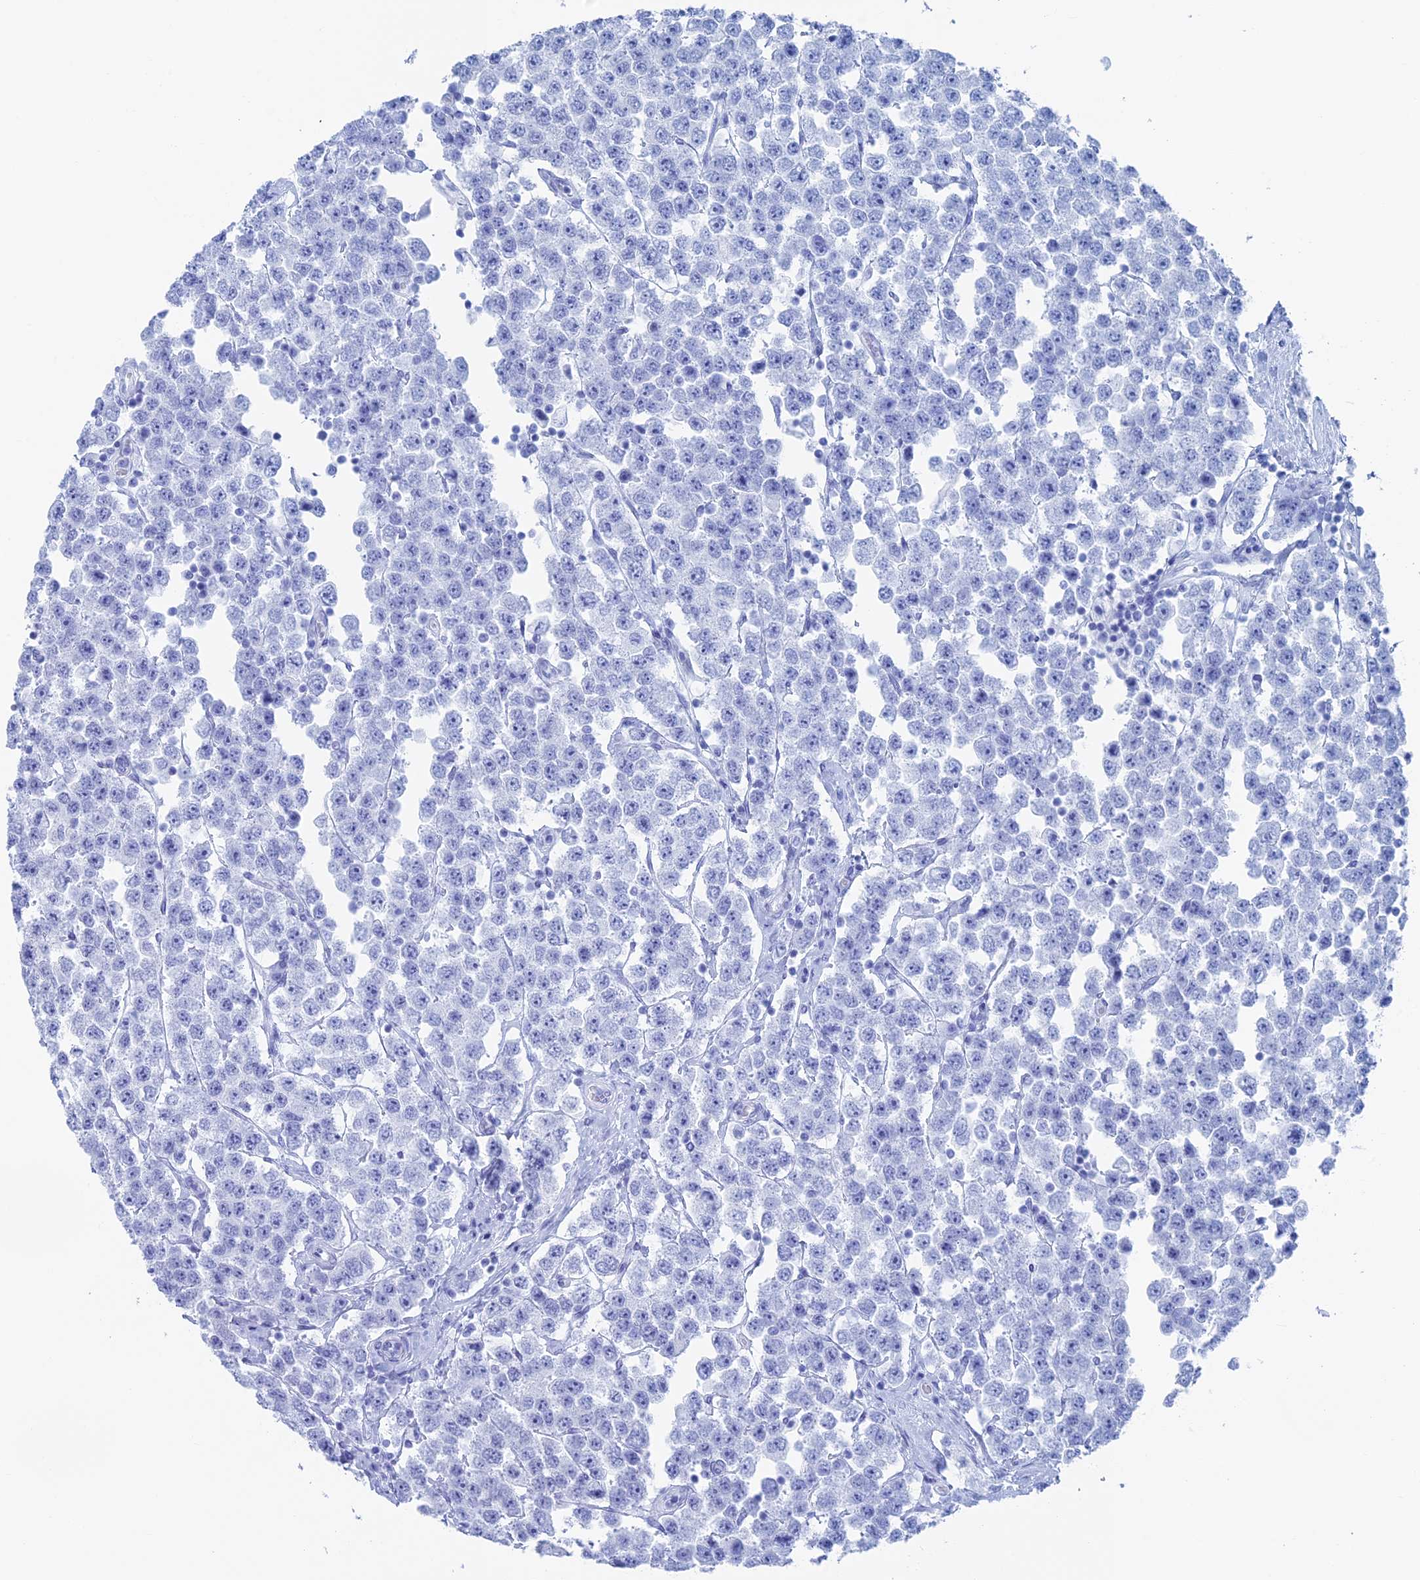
{"staining": {"intensity": "negative", "quantity": "none", "location": "none"}, "tissue": "testis cancer", "cell_type": "Tumor cells", "image_type": "cancer", "snomed": [{"axis": "morphology", "description": "Seminoma, NOS"}, {"axis": "topography", "description": "Testis"}], "caption": "Immunohistochemistry (IHC) micrograph of human testis seminoma stained for a protein (brown), which shows no expression in tumor cells.", "gene": "TBC1D30", "patient": {"sex": "male", "age": 28}}